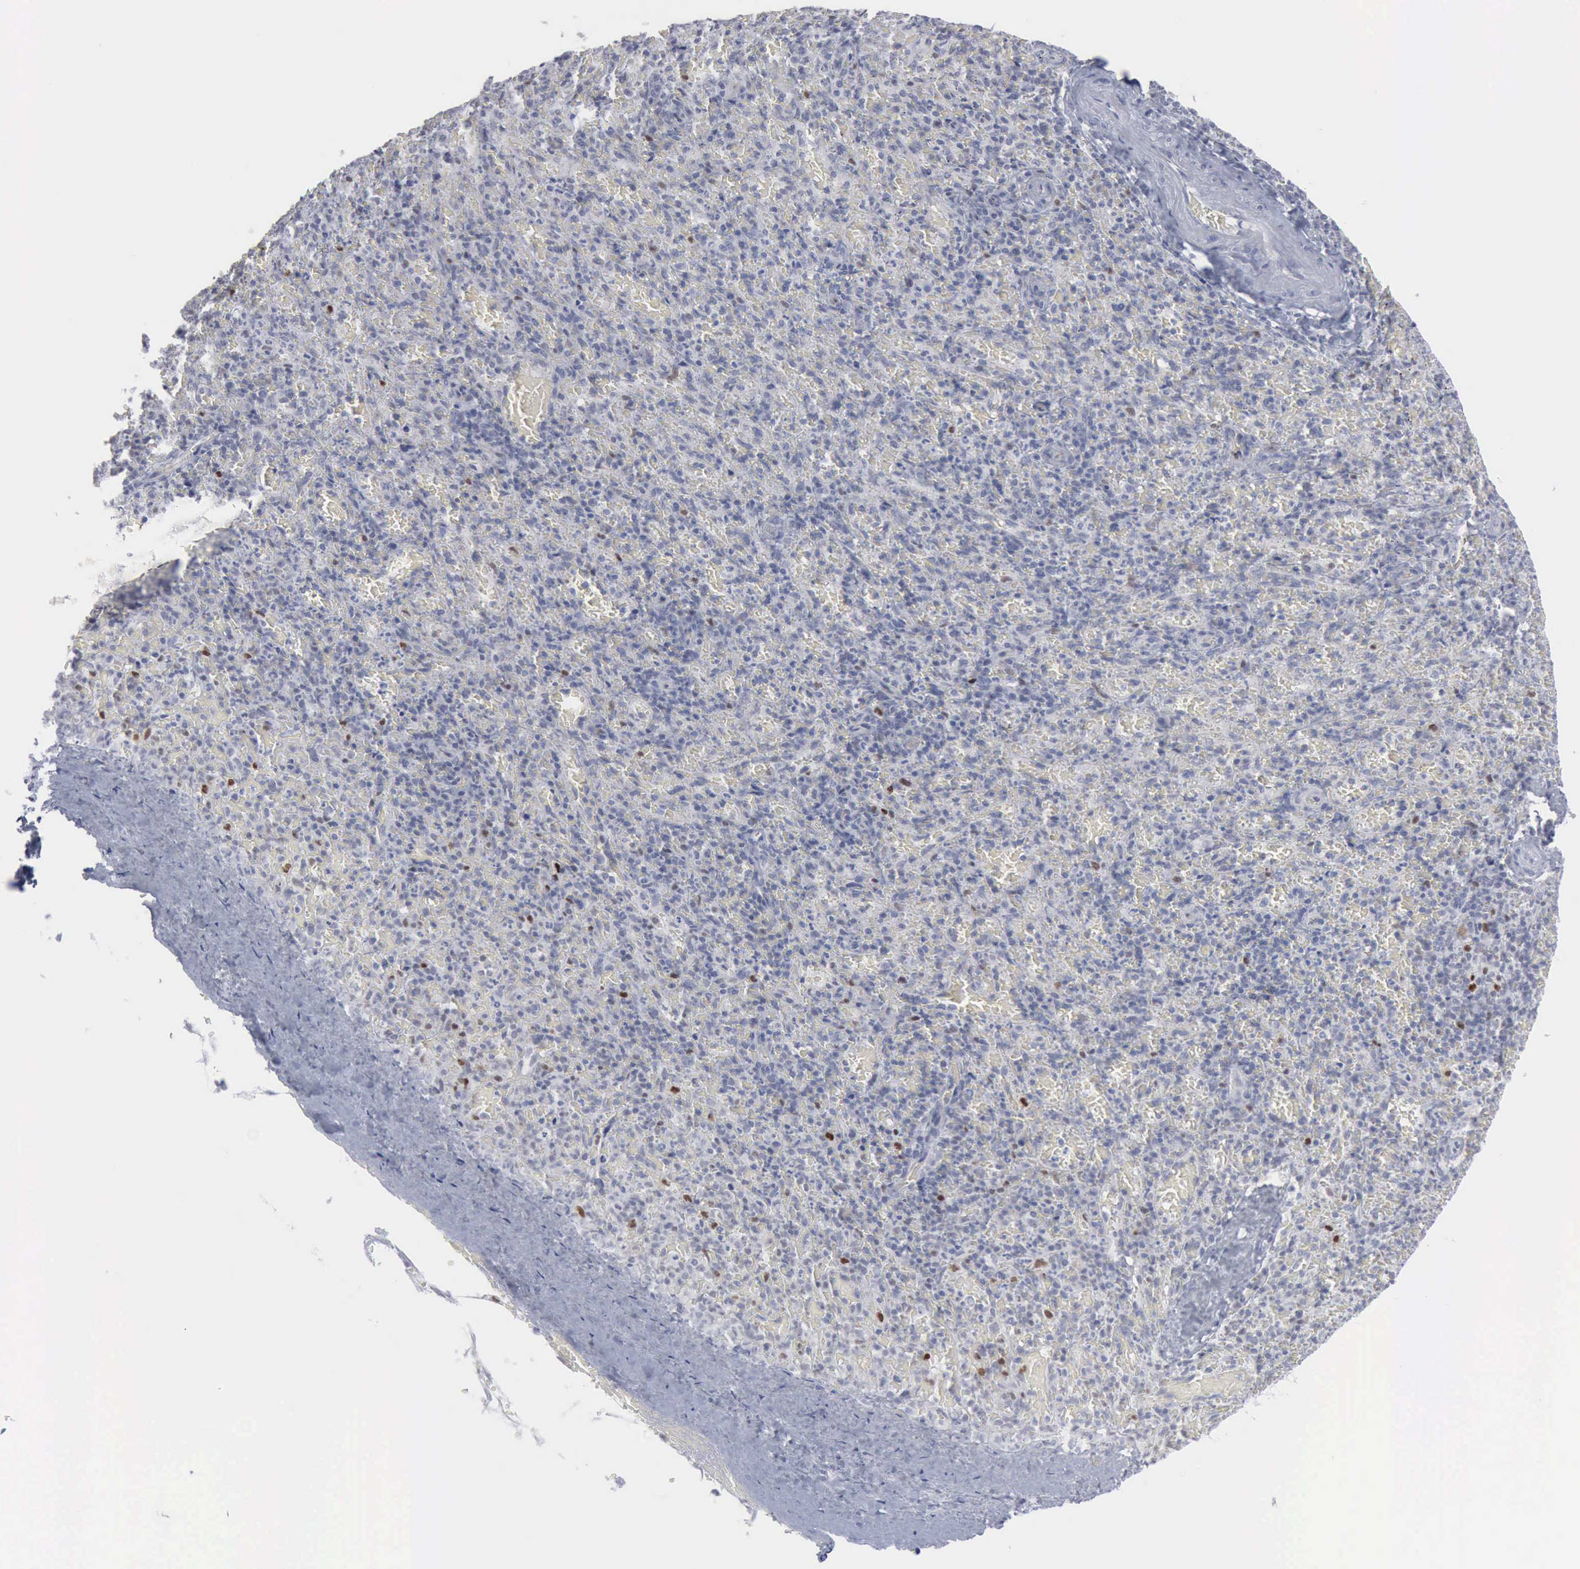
{"staining": {"intensity": "strong", "quantity": "<25%", "location": "nuclear"}, "tissue": "spleen", "cell_type": "Cells in red pulp", "image_type": "normal", "snomed": [{"axis": "morphology", "description": "Normal tissue, NOS"}, {"axis": "topography", "description": "Spleen"}], "caption": "Immunohistochemistry (IHC) staining of unremarkable spleen, which displays medium levels of strong nuclear expression in about <25% of cells in red pulp indicating strong nuclear protein positivity. The staining was performed using DAB (brown) for protein detection and nuclei were counterstained in hematoxylin (blue).", "gene": "MCM5", "patient": {"sex": "female", "age": 50}}